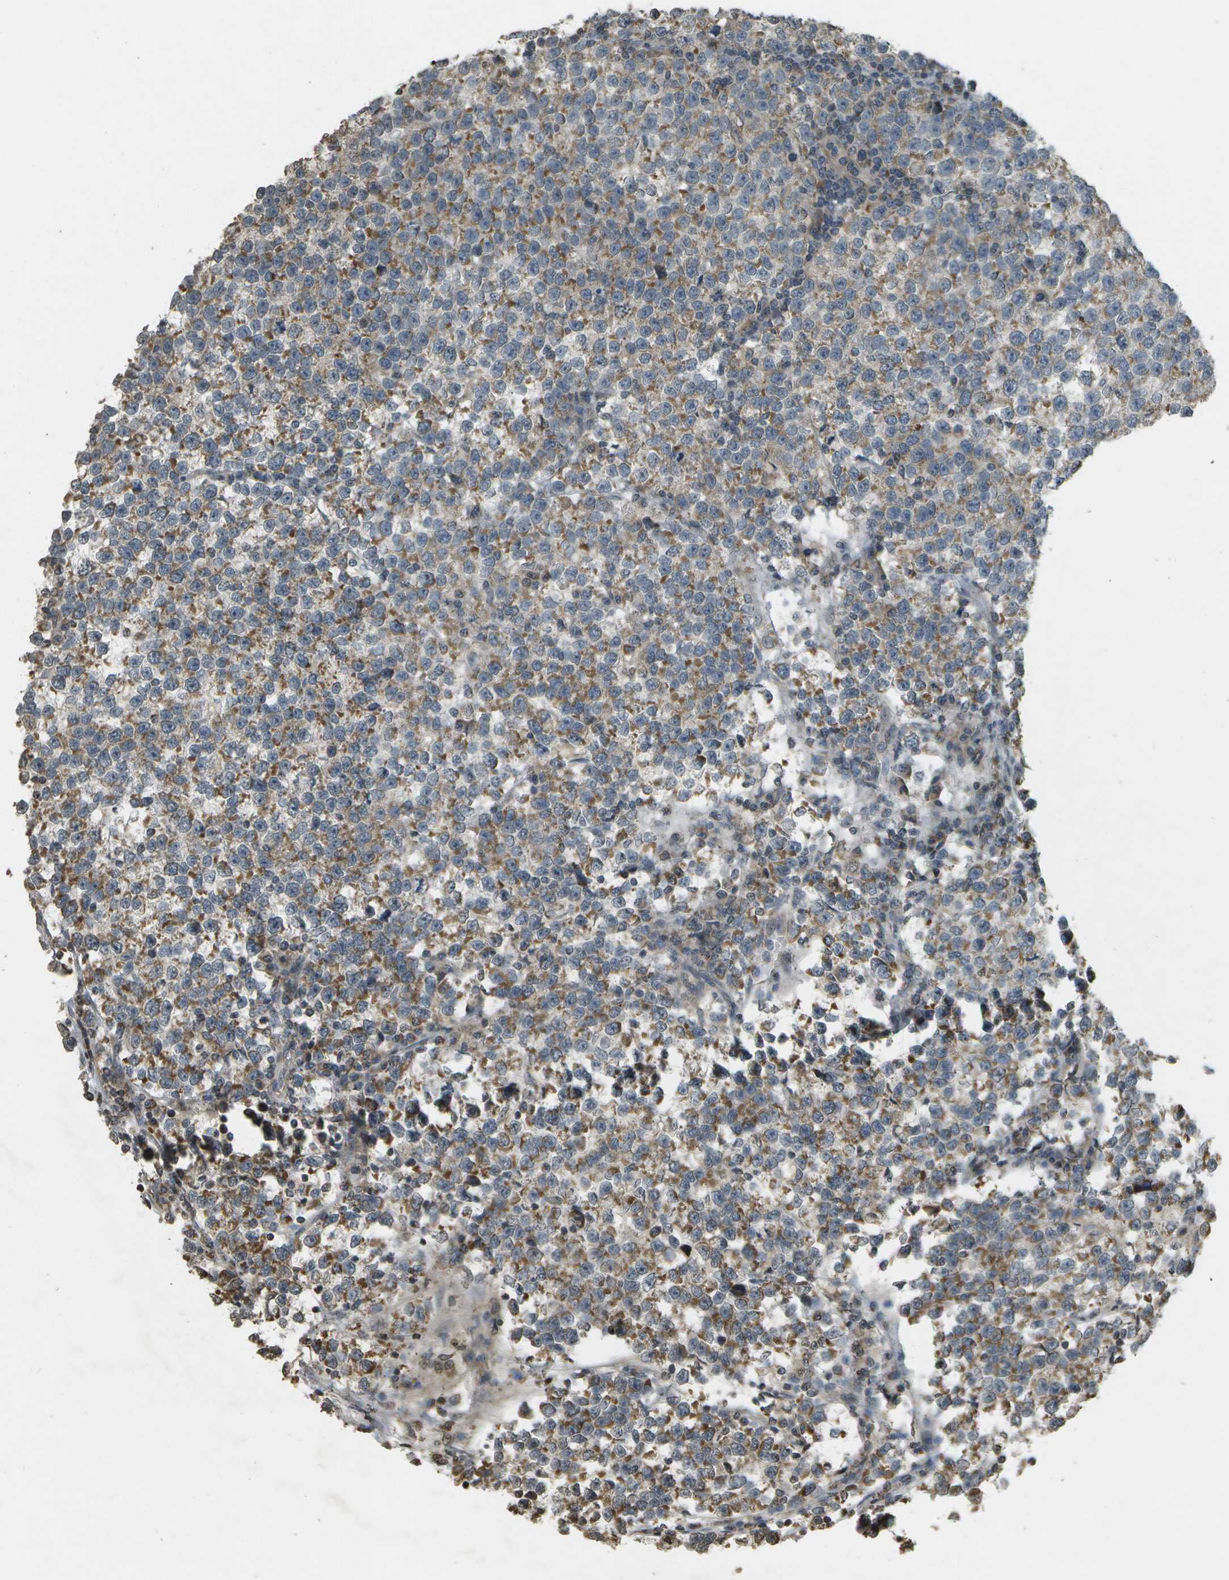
{"staining": {"intensity": "moderate", "quantity": ">75%", "location": "cytoplasmic/membranous"}, "tissue": "testis cancer", "cell_type": "Tumor cells", "image_type": "cancer", "snomed": [{"axis": "morphology", "description": "Normal tissue, NOS"}, {"axis": "morphology", "description": "Seminoma, NOS"}, {"axis": "topography", "description": "Testis"}], "caption": "Testis cancer (seminoma) was stained to show a protein in brown. There is medium levels of moderate cytoplasmic/membranous expression in about >75% of tumor cells. Using DAB (brown) and hematoxylin (blue) stains, captured at high magnification using brightfield microscopy.", "gene": "RAB21", "patient": {"sex": "male", "age": 43}}